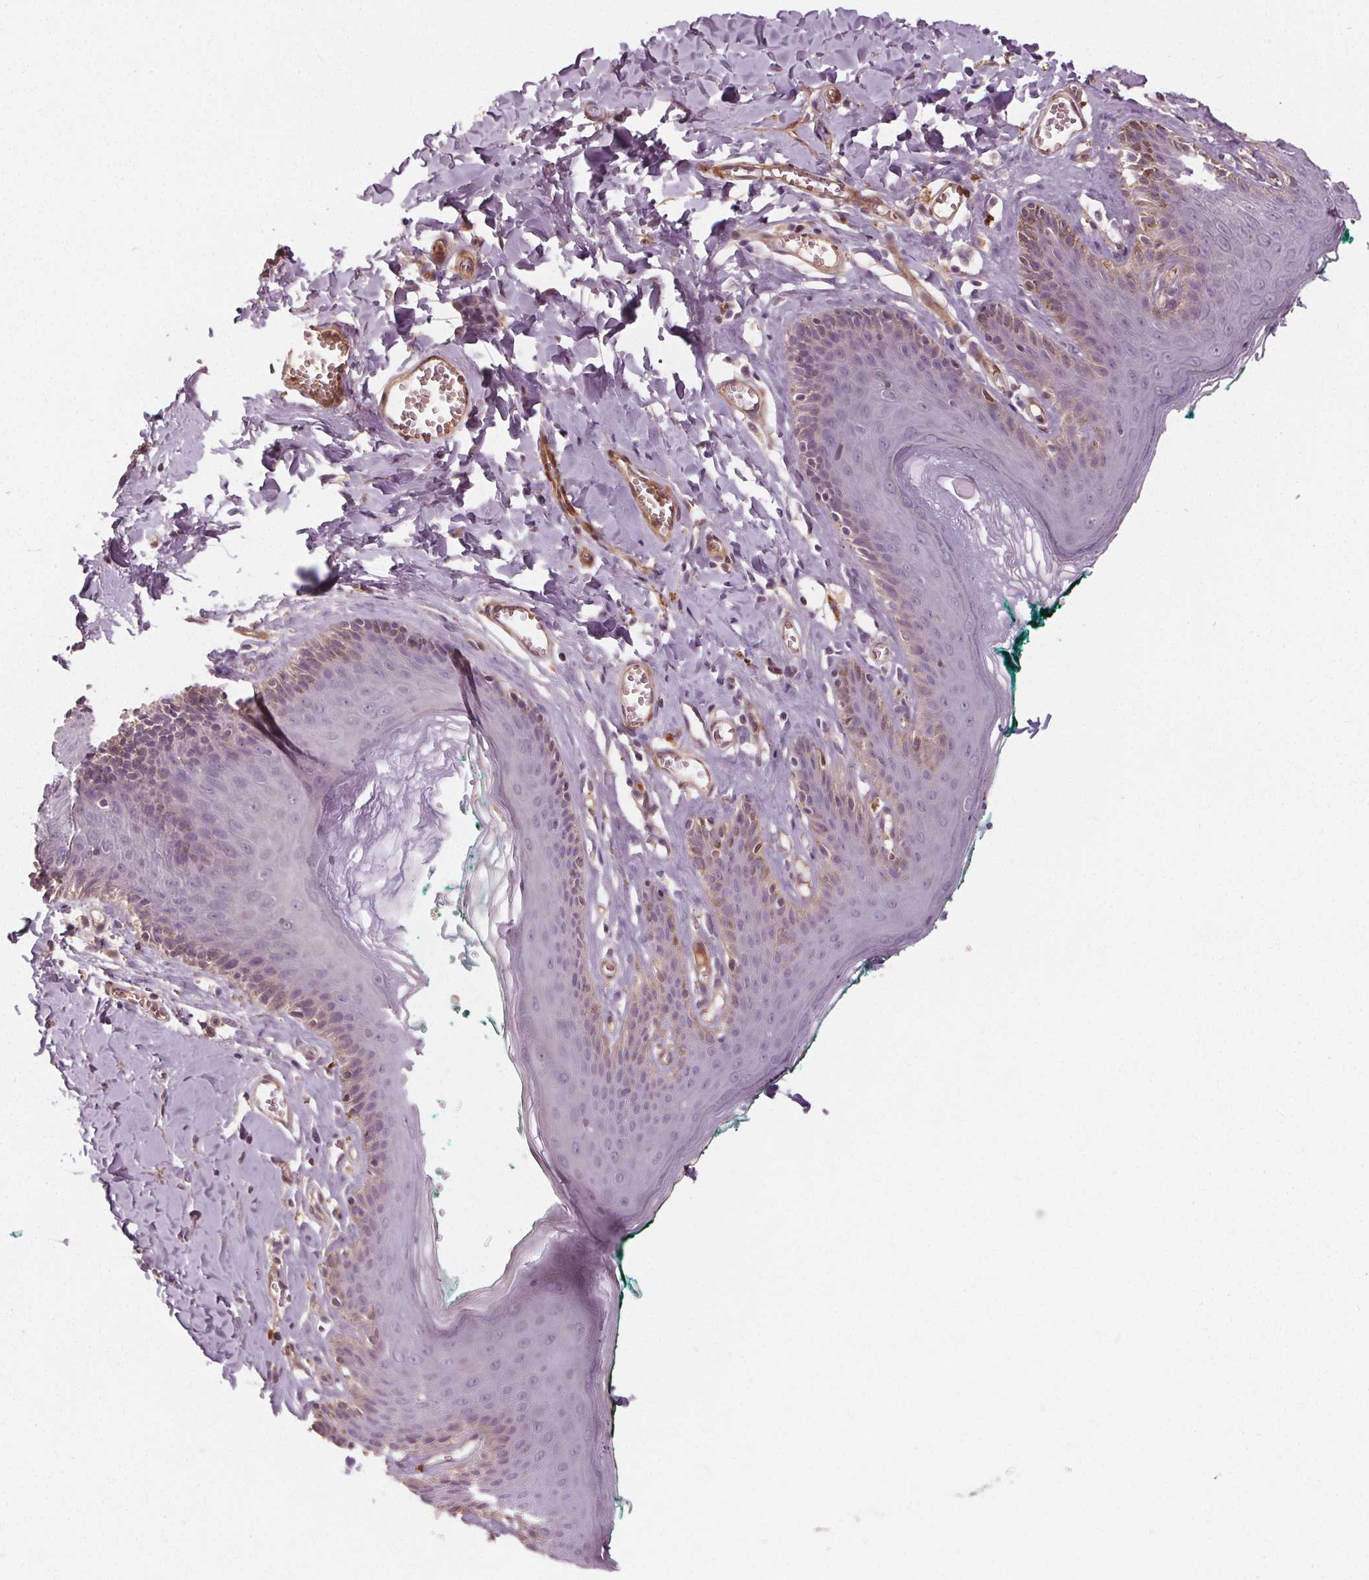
{"staining": {"intensity": "moderate", "quantity": "<25%", "location": "cytoplasmic/membranous"}, "tissue": "skin", "cell_type": "Epidermal cells", "image_type": "normal", "snomed": [{"axis": "morphology", "description": "Normal tissue, NOS"}, {"axis": "topography", "description": "Vulva"}, {"axis": "topography", "description": "Peripheral nerve tissue"}], "caption": "Benign skin demonstrates moderate cytoplasmic/membranous expression in approximately <25% of epidermal cells.", "gene": "PDGFD", "patient": {"sex": "female", "age": 66}}